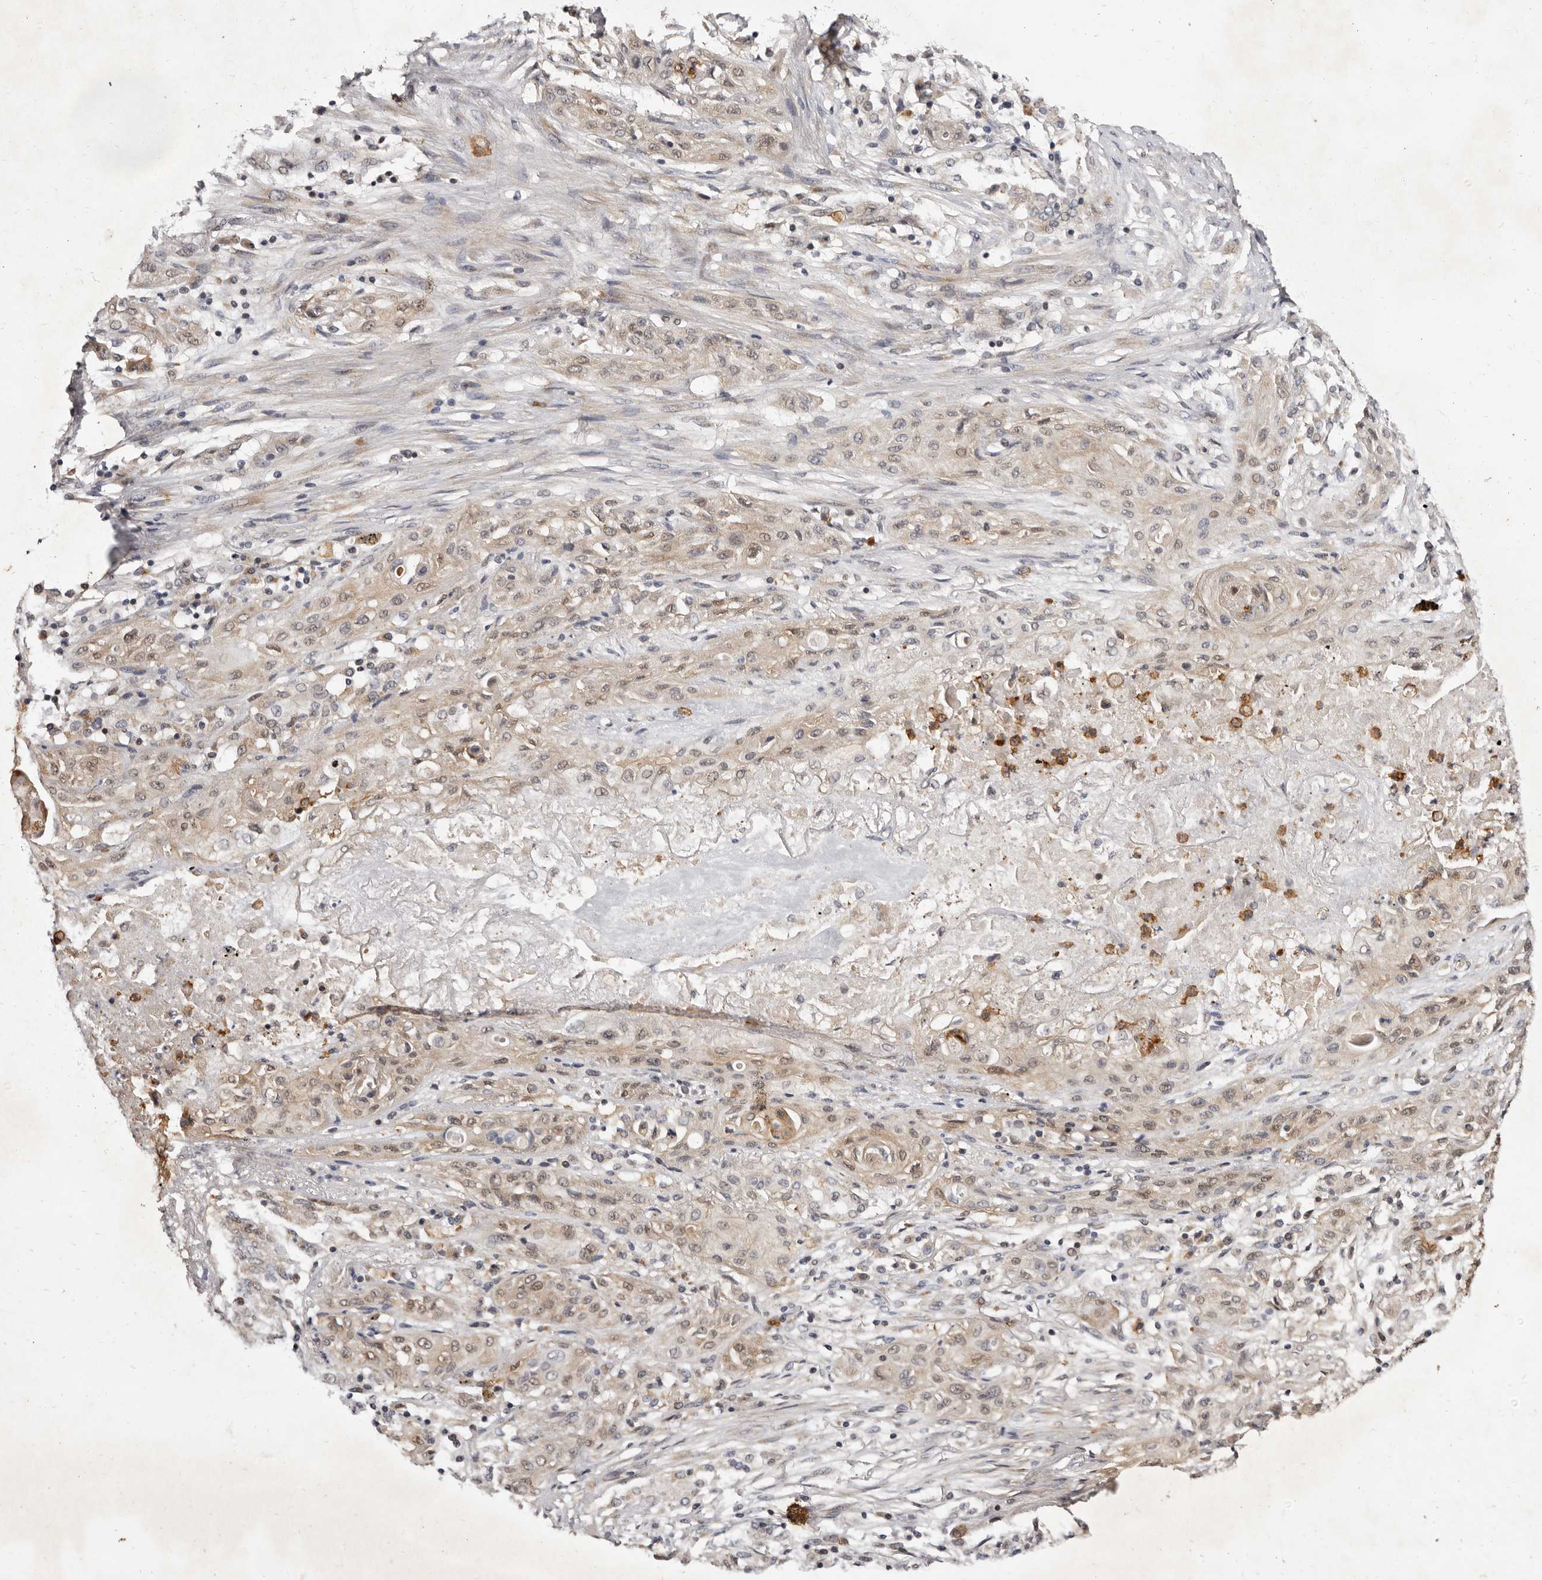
{"staining": {"intensity": "moderate", "quantity": "25%-75%", "location": "cytoplasmic/membranous"}, "tissue": "lung cancer", "cell_type": "Tumor cells", "image_type": "cancer", "snomed": [{"axis": "morphology", "description": "Squamous cell carcinoma, NOS"}, {"axis": "topography", "description": "Lung"}], "caption": "Approximately 25%-75% of tumor cells in human lung squamous cell carcinoma exhibit moderate cytoplasmic/membranous protein staining as visualized by brown immunohistochemical staining.", "gene": "ZNF326", "patient": {"sex": "female", "age": 47}}